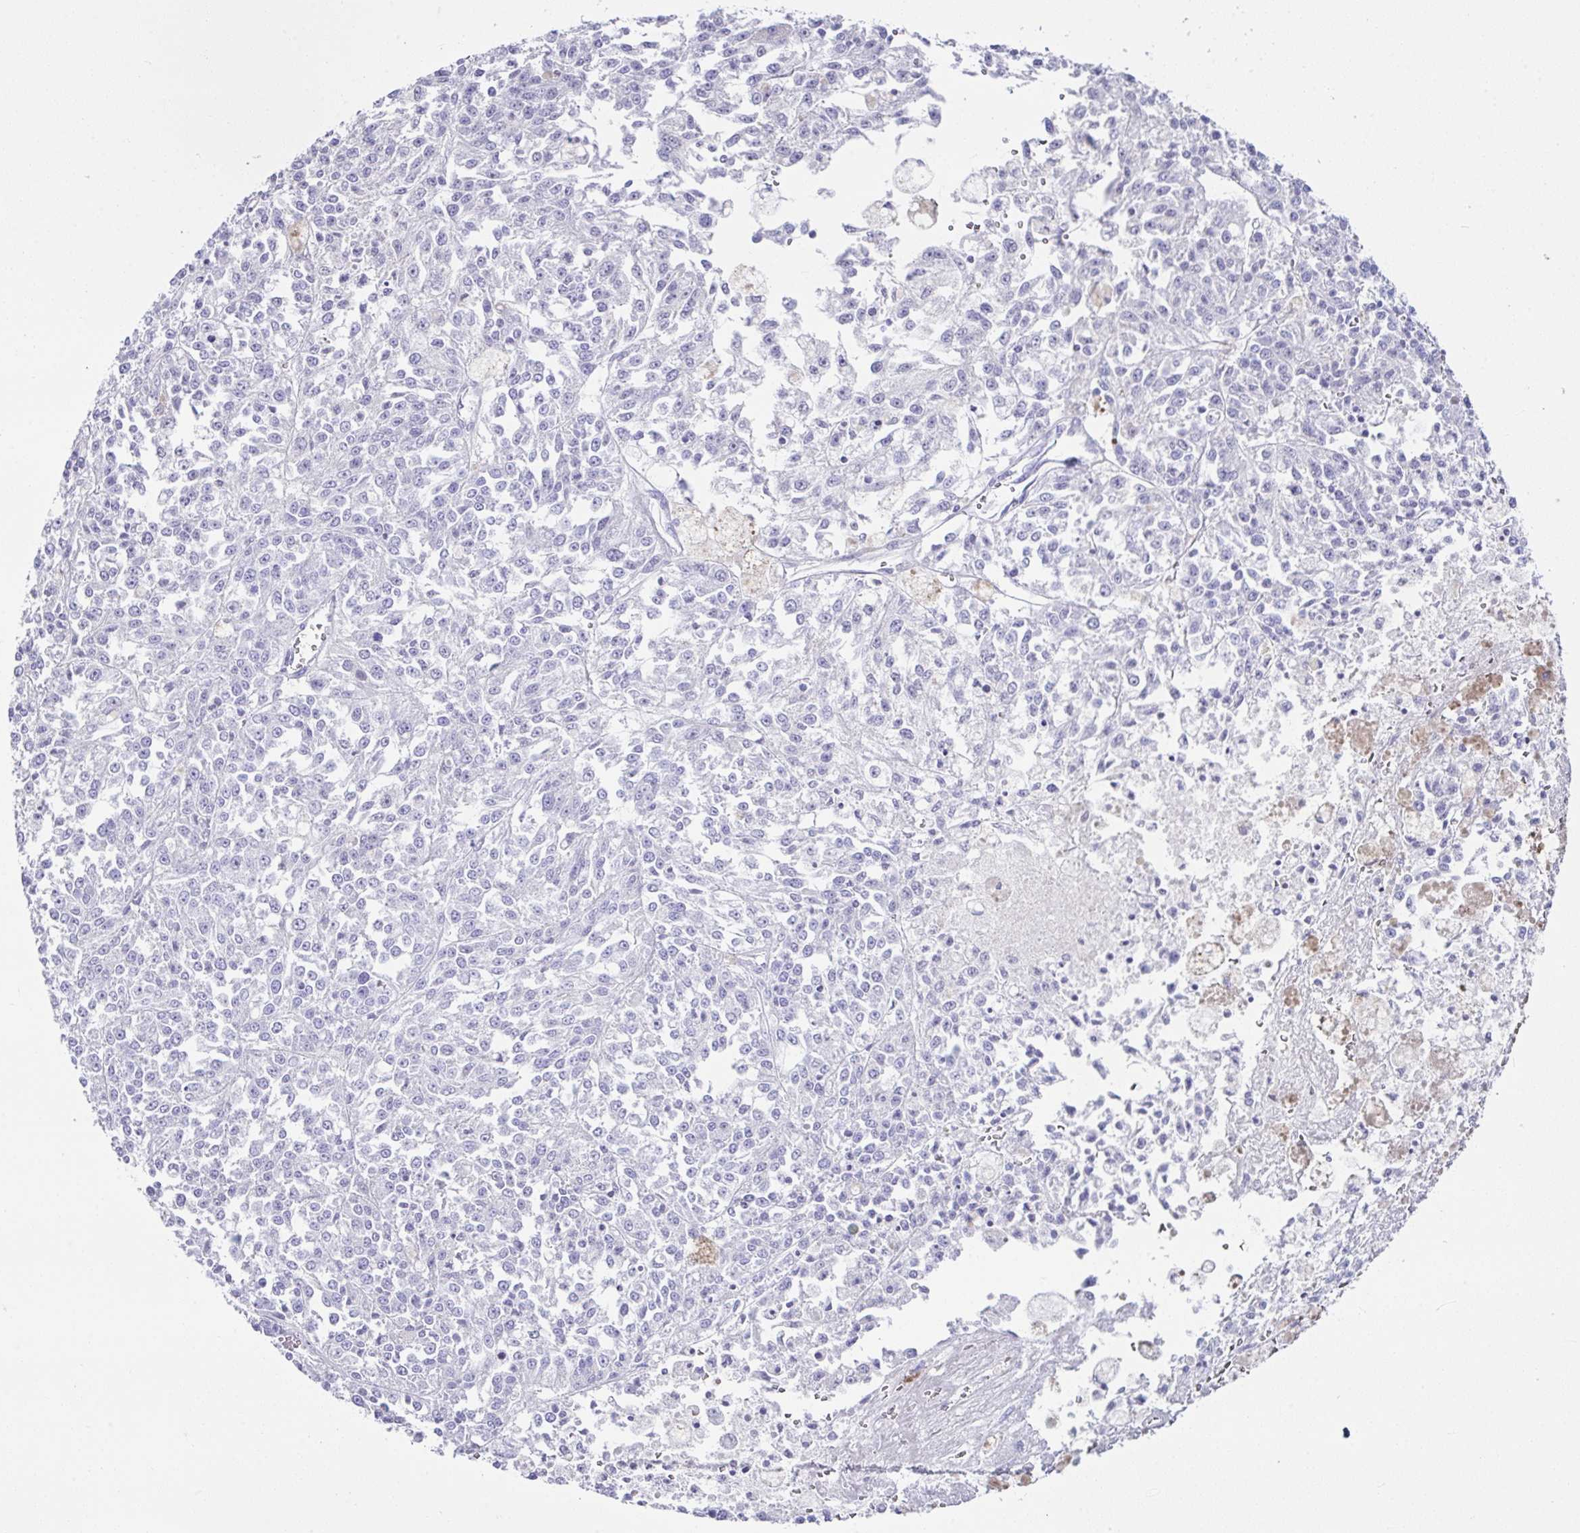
{"staining": {"intensity": "negative", "quantity": "none", "location": "none"}, "tissue": "melanoma", "cell_type": "Tumor cells", "image_type": "cancer", "snomed": [{"axis": "morphology", "description": "Malignant melanoma, NOS"}, {"axis": "topography", "description": "Skin"}], "caption": "IHC photomicrograph of neoplastic tissue: human malignant melanoma stained with DAB exhibits no significant protein positivity in tumor cells.", "gene": "LGALS4", "patient": {"sex": "female", "age": 64}}